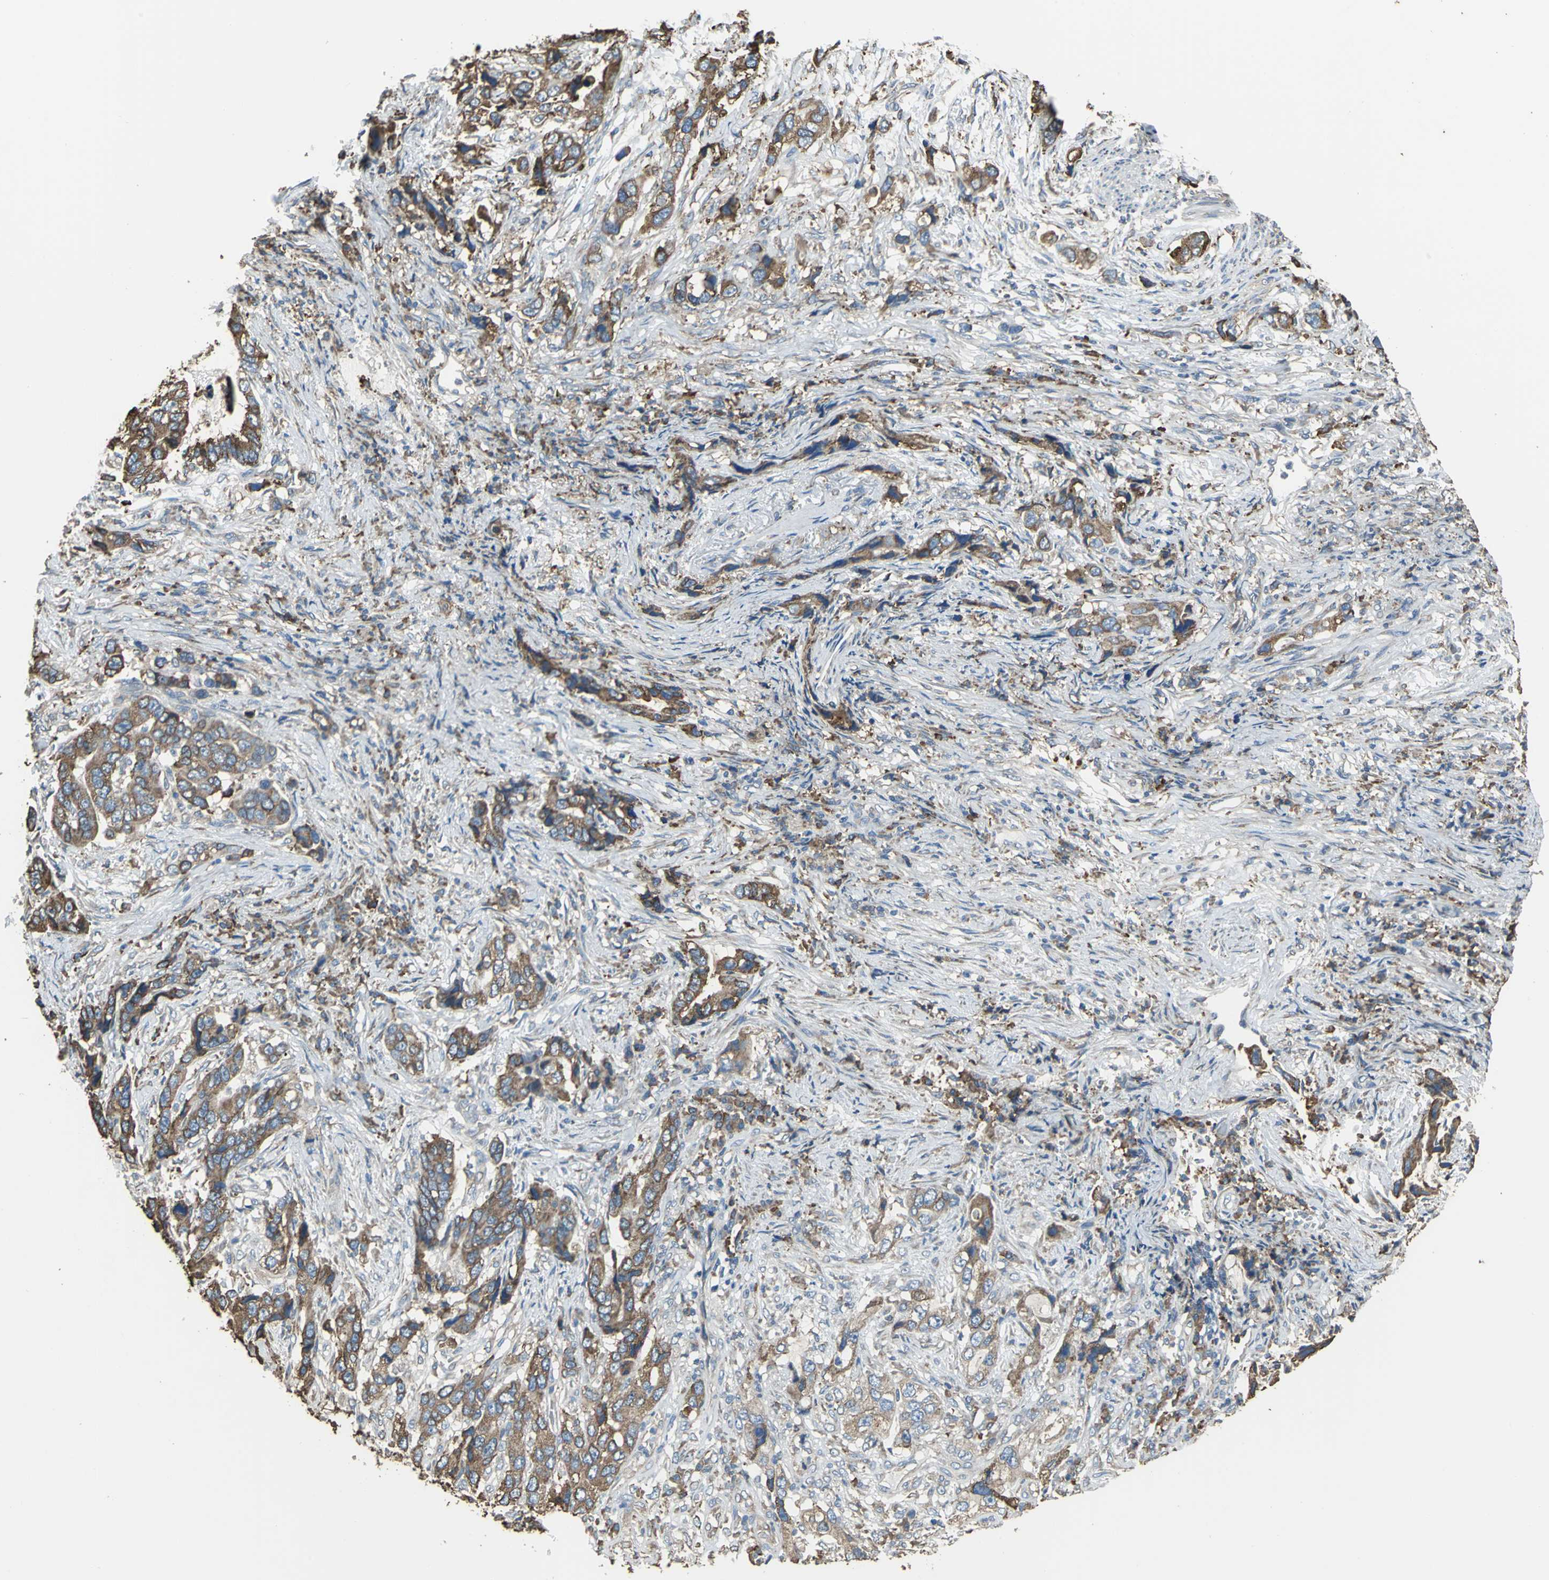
{"staining": {"intensity": "strong", "quantity": ">75%", "location": "cytoplasmic/membranous"}, "tissue": "stomach cancer", "cell_type": "Tumor cells", "image_type": "cancer", "snomed": [{"axis": "morphology", "description": "Adenocarcinoma, NOS"}, {"axis": "topography", "description": "Stomach, lower"}], "caption": "IHC micrograph of neoplastic tissue: human stomach cancer stained using IHC reveals high levels of strong protein expression localized specifically in the cytoplasmic/membranous of tumor cells, appearing as a cytoplasmic/membranous brown color.", "gene": "GPANK1", "patient": {"sex": "female", "age": 93}}